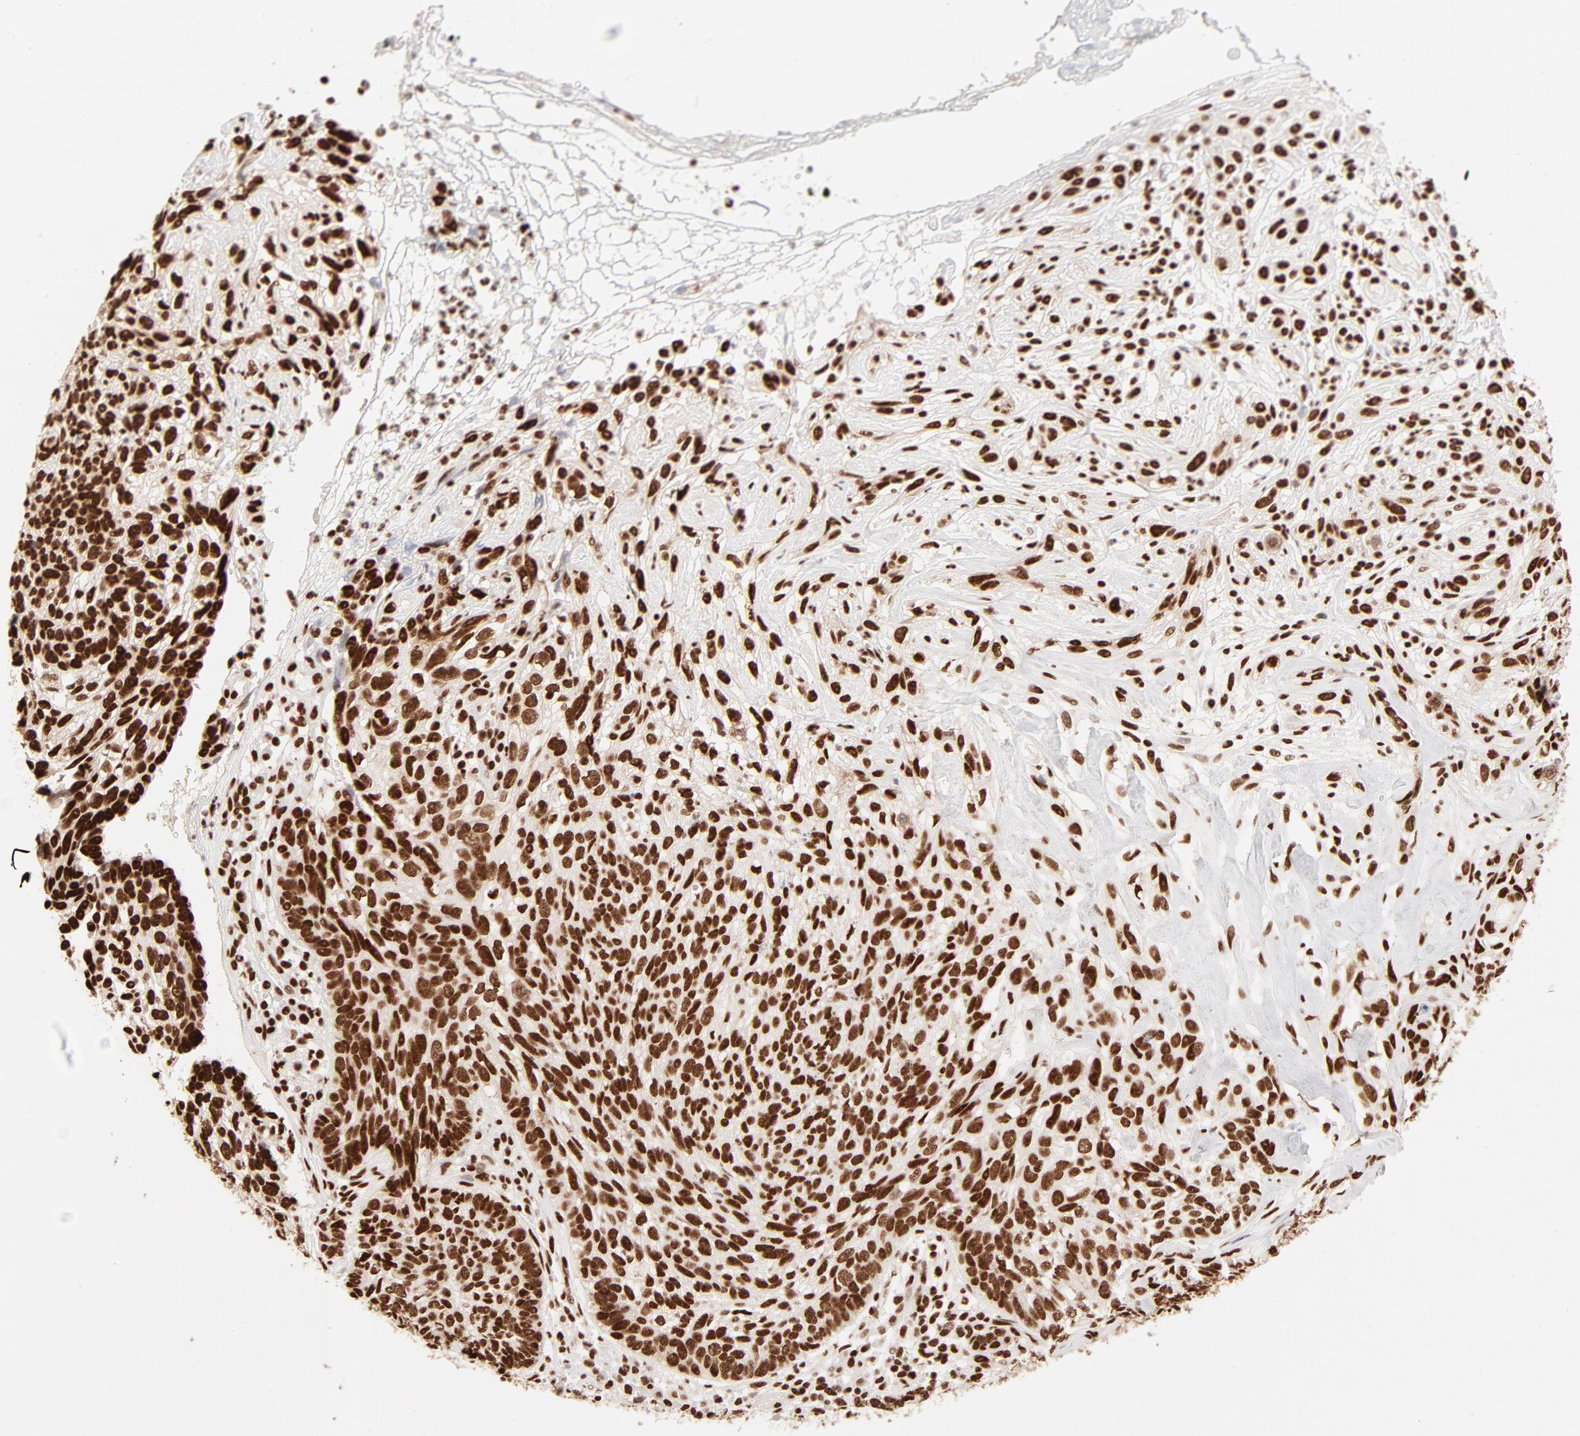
{"staining": {"intensity": "strong", "quantity": ">75%", "location": "nuclear"}, "tissue": "skin cancer", "cell_type": "Tumor cells", "image_type": "cancer", "snomed": [{"axis": "morphology", "description": "Basal cell carcinoma"}, {"axis": "topography", "description": "Skin"}], "caption": "The image displays immunohistochemical staining of skin cancer. There is strong nuclear positivity is seen in about >75% of tumor cells.", "gene": "TARDBP", "patient": {"sex": "male", "age": 72}}